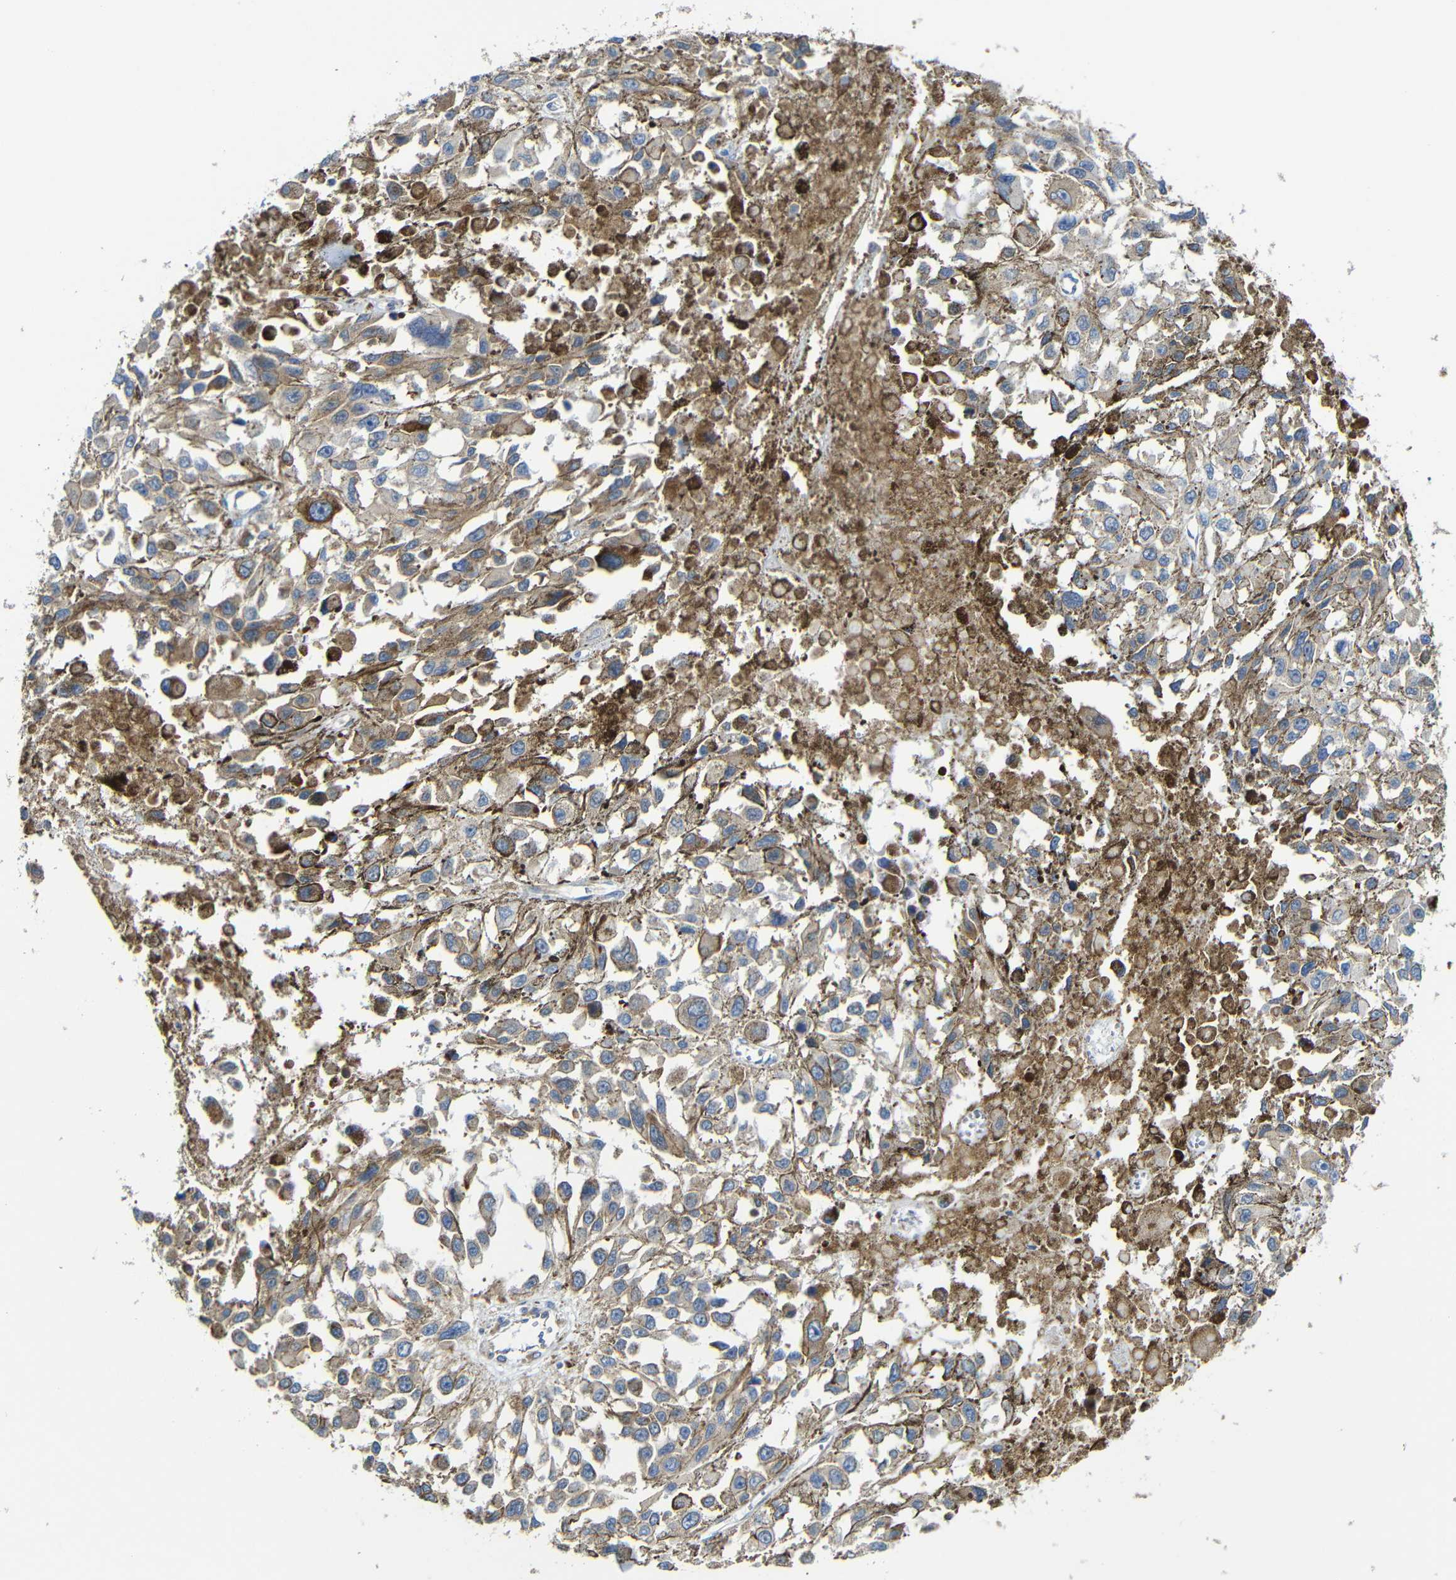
{"staining": {"intensity": "weak", "quantity": ">75%", "location": "cytoplasmic/membranous"}, "tissue": "melanoma", "cell_type": "Tumor cells", "image_type": "cancer", "snomed": [{"axis": "morphology", "description": "Malignant melanoma, Metastatic site"}, {"axis": "topography", "description": "Lymph node"}], "caption": "DAB (3,3'-diaminobenzidine) immunohistochemical staining of melanoma exhibits weak cytoplasmic/membranous protein staining in about >75% of tumor cells.", "gene": "CLCC1", "patient": {"sex": "male", "age": 59}}